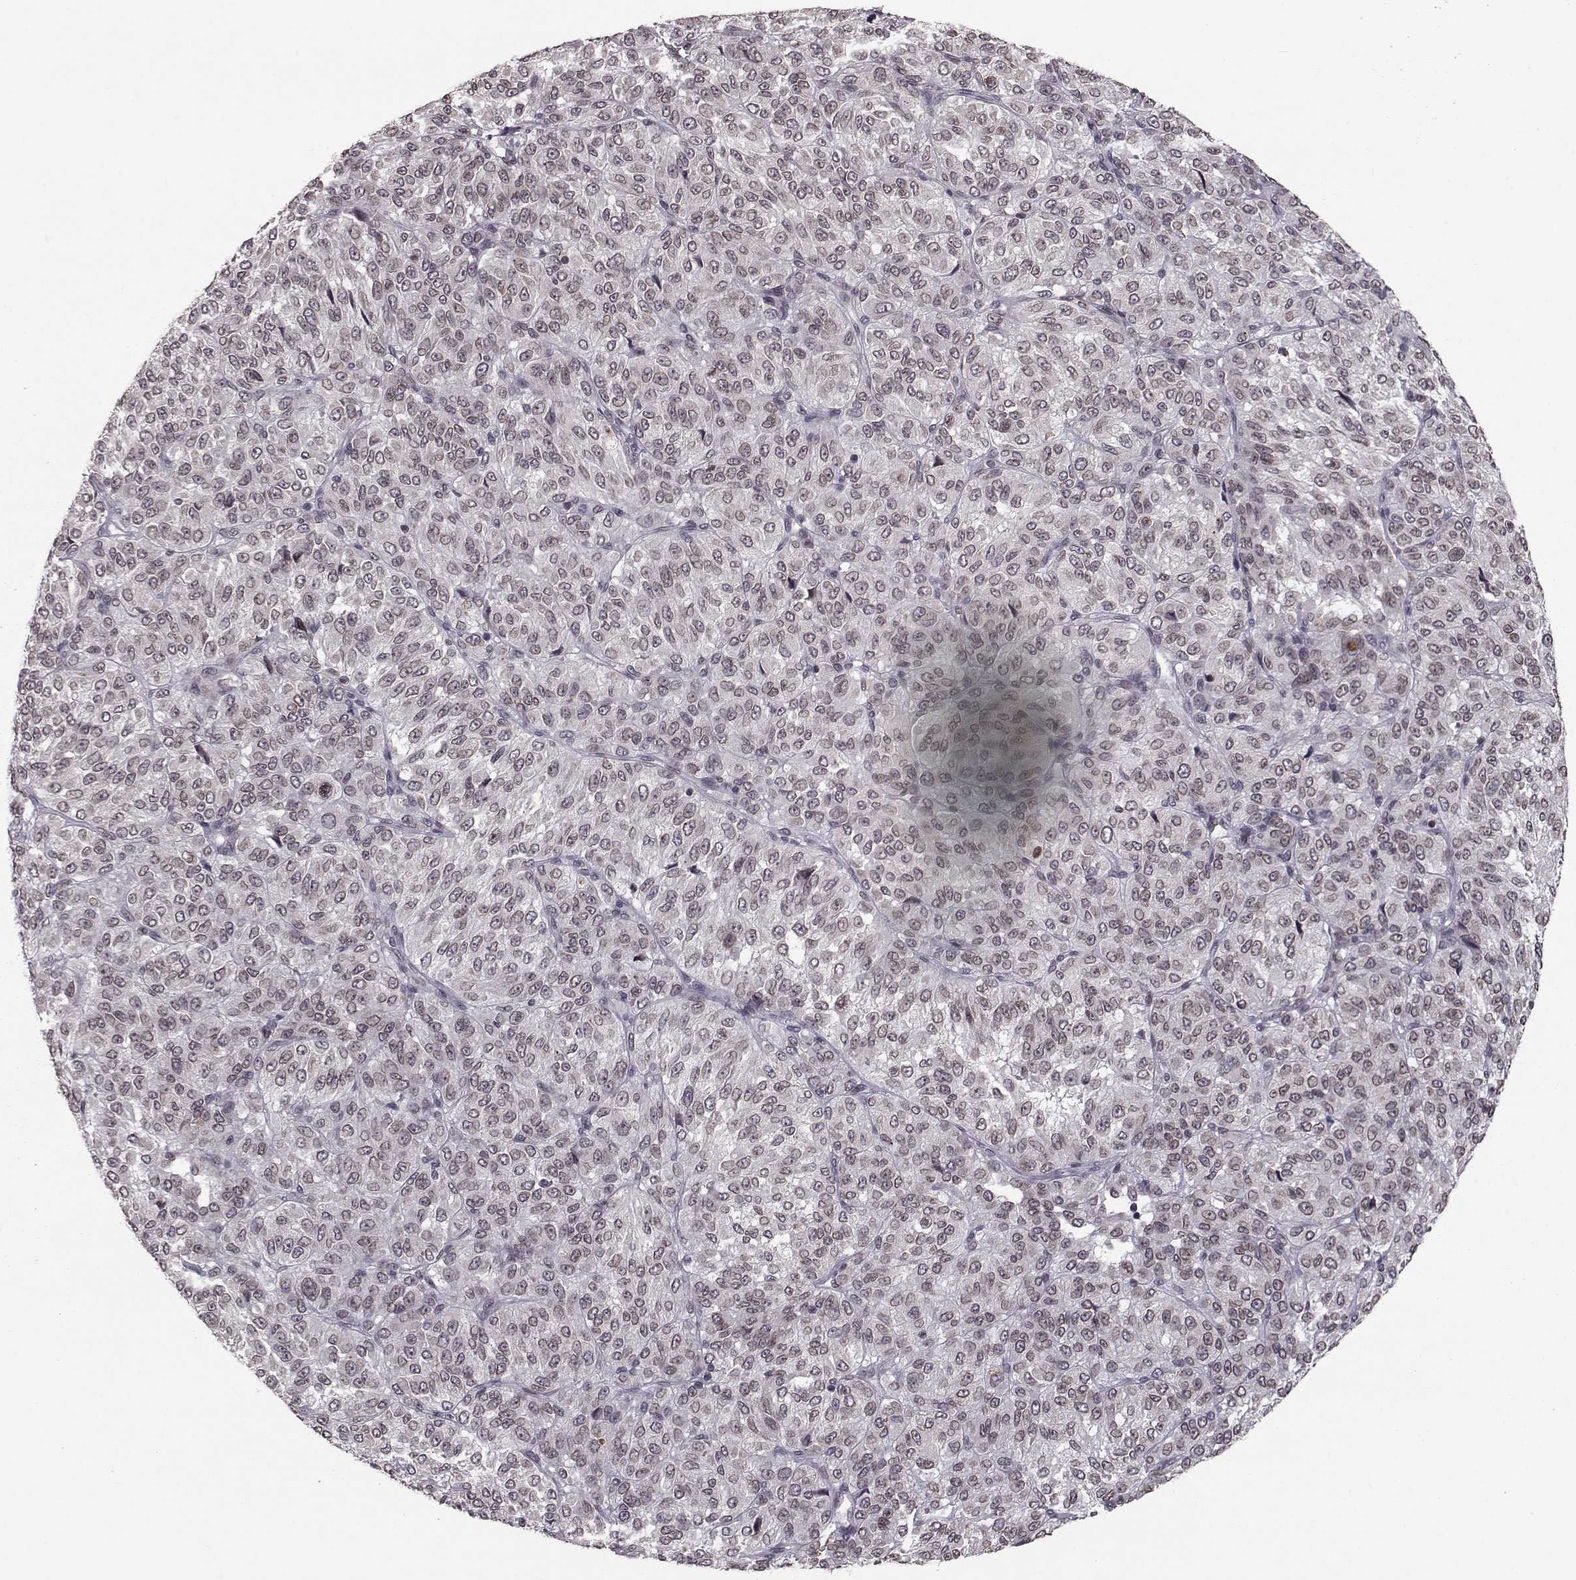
{"staining": {"intensity": "moderate", "quantity": "25%-75%", "location": "cytoplasmic/membranous,nuclear"}, "tissue": "melanoma", "cell_type": "Tumor cells", "image_type": "cancer", "snomed": [{"axis": "morphology", "description": "Malignant melanoma, Metastatic site"}, {"axis": "topography", "description": "Brain"}], "caption": "DAB (3,3'-diaminobenzidine) immunohistochemical staining of human malignant melanoma (metastatic site) exhibits moderate cytoplasmic/membranous and nuclear protein expression in approximately 25%-75% of tumor cells.", "gene": "NUP37", "patient": {"sex": "female", "age": 56}}